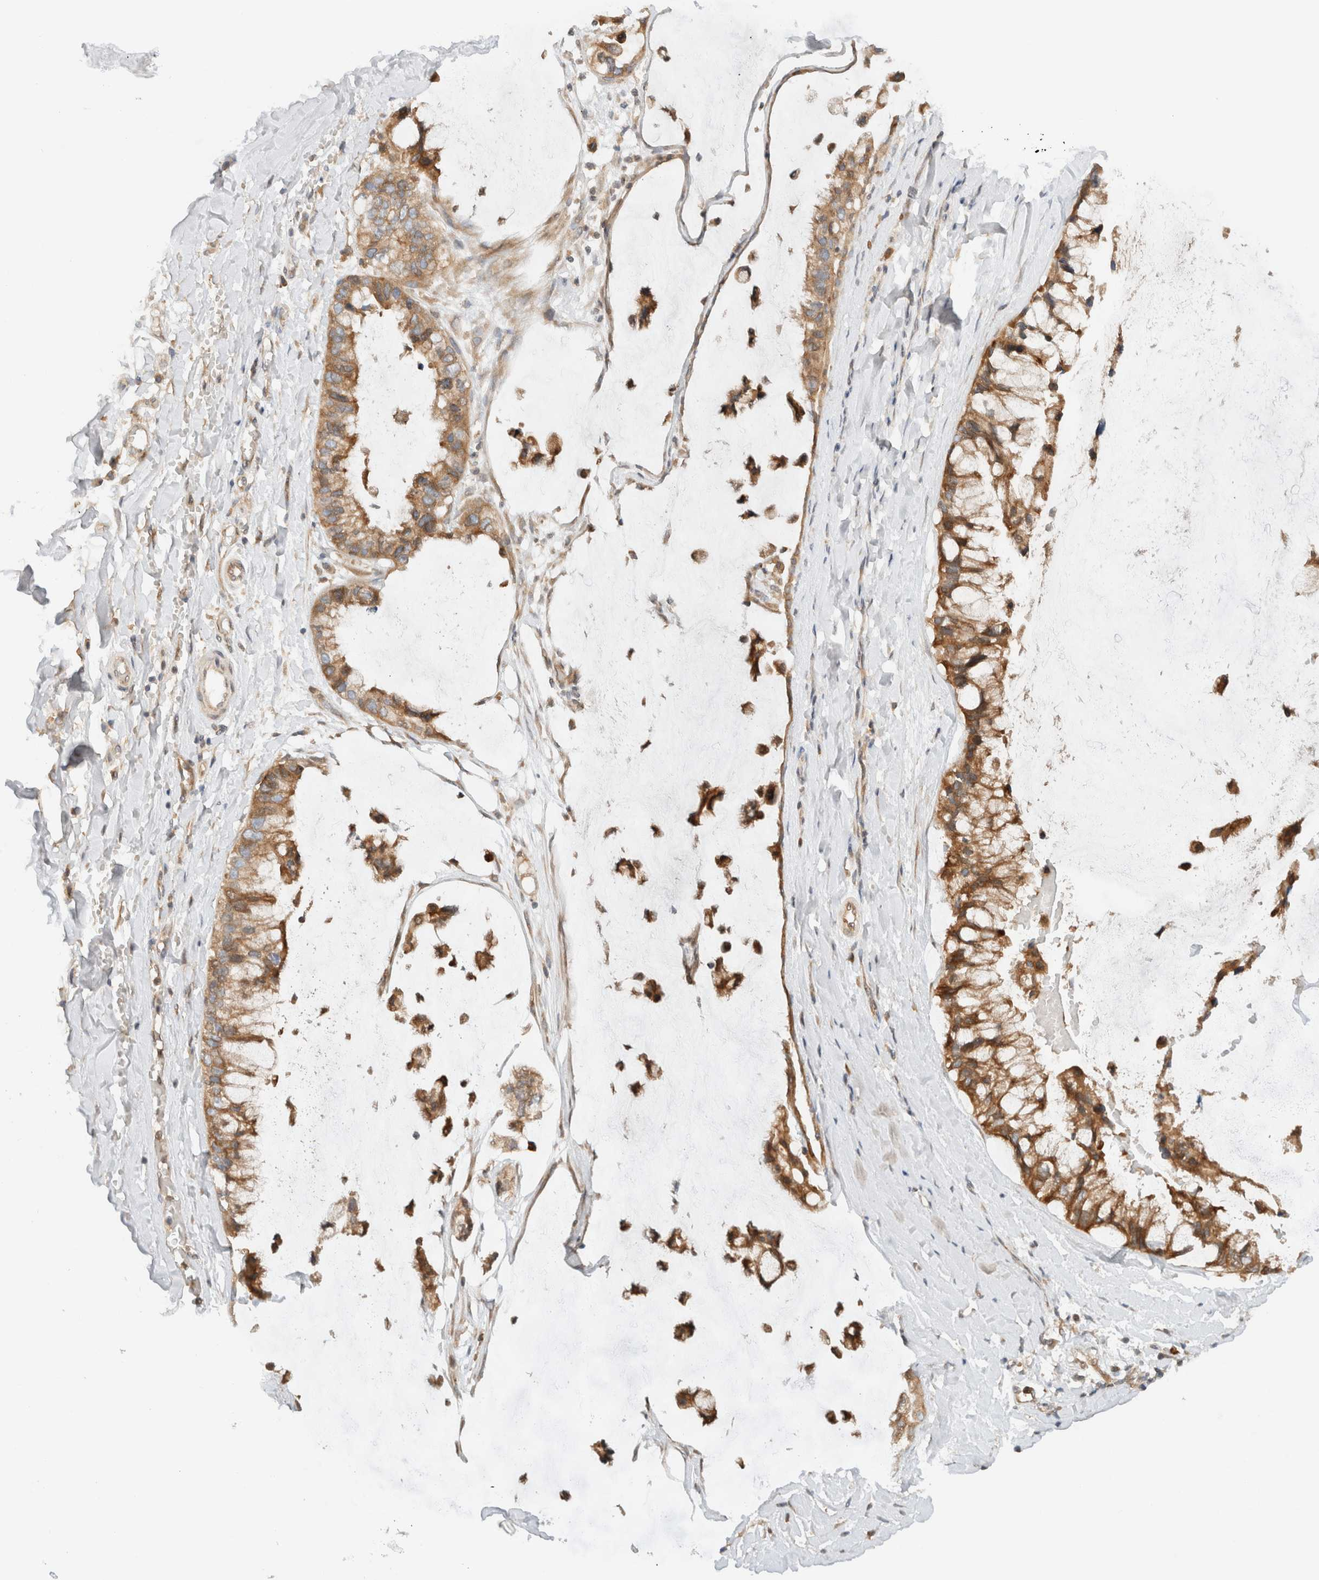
{"staining": {"intensity": "moderate", "quantity": ">75%", "location": "cytoplasmic/membranous"}, "tissue": "ovarian cancer", "cell_type": "Tumor cells", "image_type": "cancer", "snomed": [{"axis": "morphology", "description": "Cystadenocarcinoma, mucinous, NOS"}, {"axis": "topography", "description": "Ovary"}], "caption": "Ovarian mucinous cystadenocarcinoma was stained to show a protein in brown. There is medium levels of moderate cytoplasmic/membranous expression in about >75% of tumor cells.", "gene": "ARFGEF2", "patient": {"sex": "female", "age": 39}}